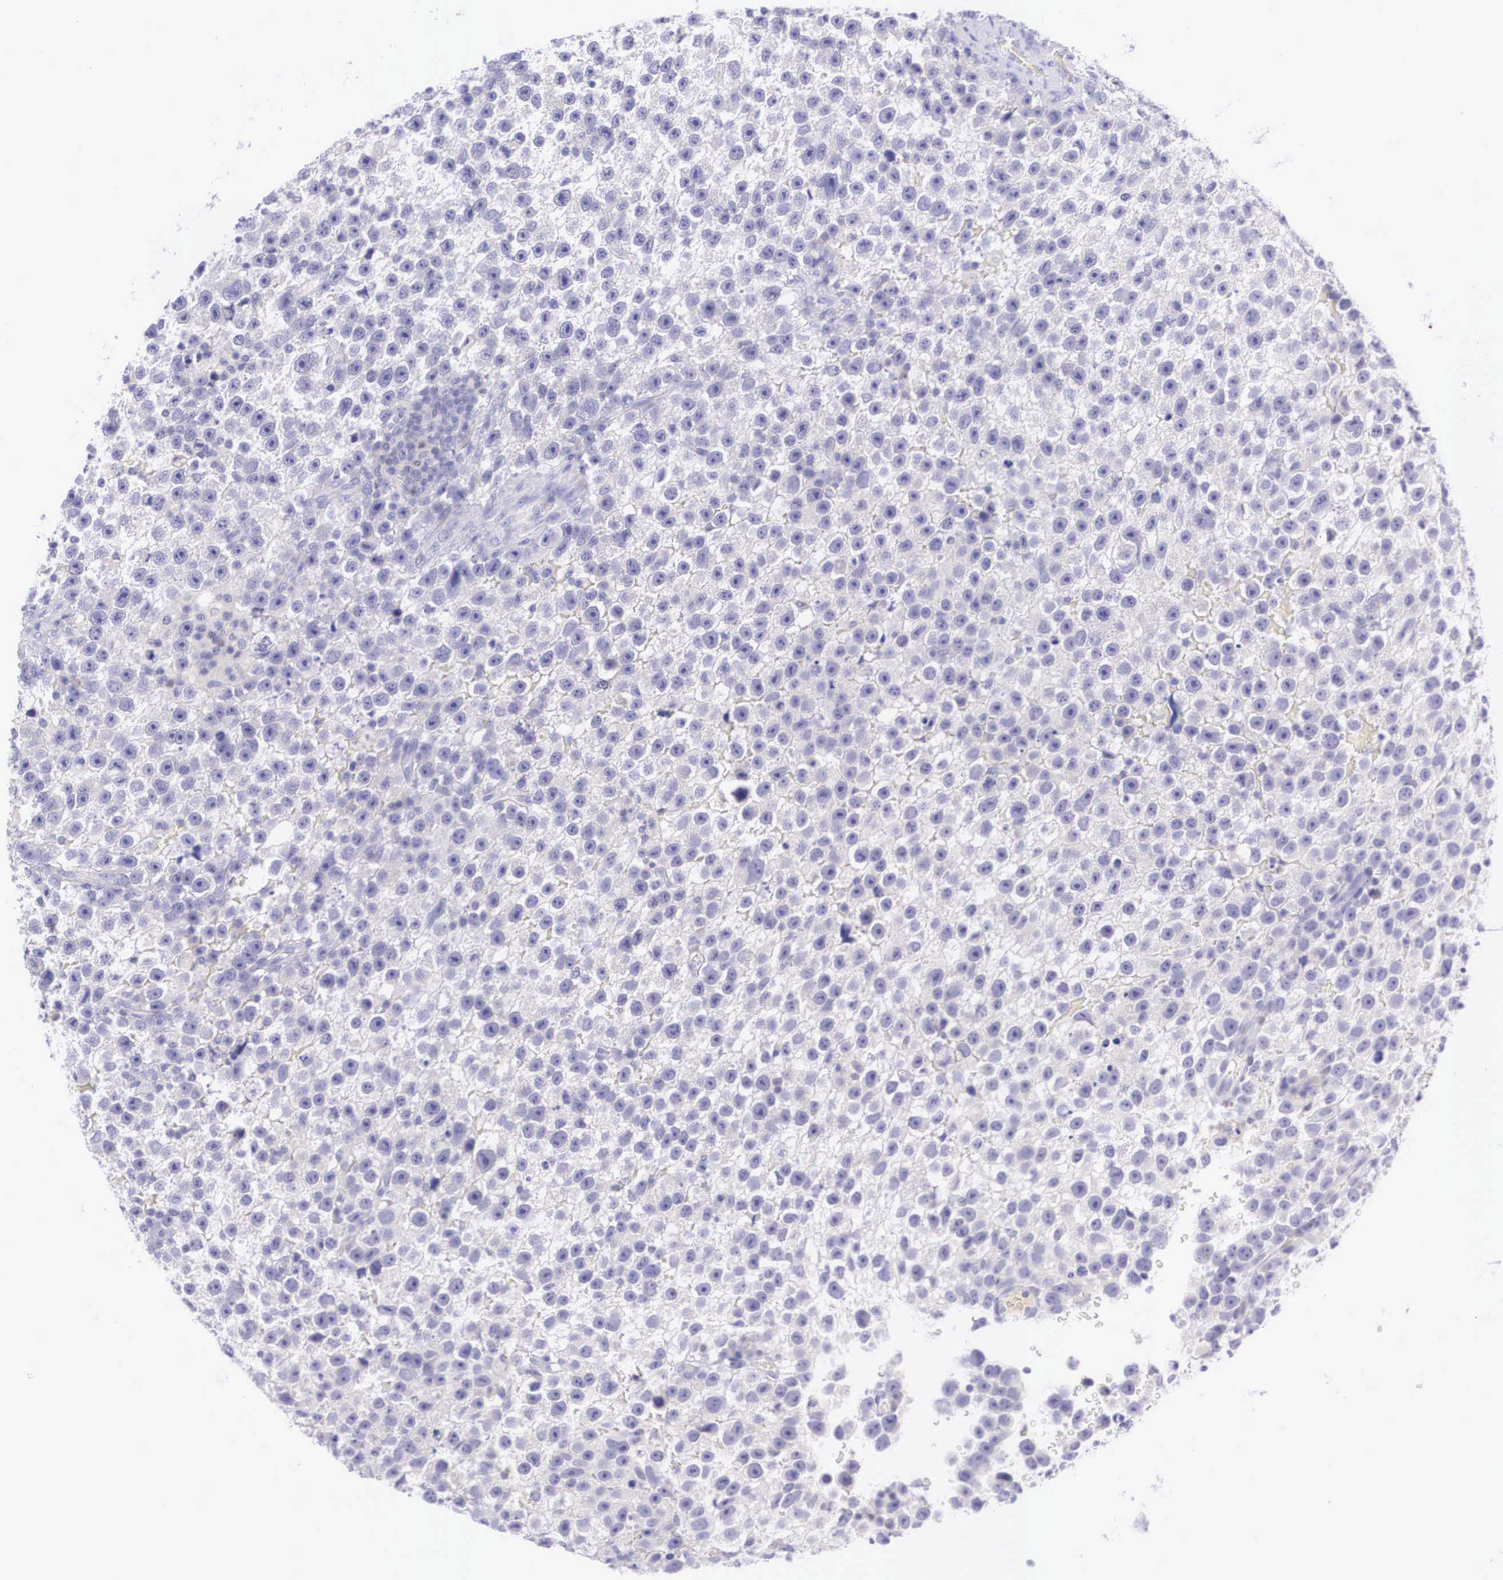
{"staining": {"intensity": "negative", "quantity": "none", "location": "none"}, "tissue": "testis cancer", "cell_type": "Tumor cells", "image_type": "cancer", "snomed": [{"axis": "morphology", "description": "Seminoma, NOS"}, {"axis": "topography", "description": "Testis"}], "caption": "Seminoma (testis) was stained to show a protein in brown. There is no significant staining in tumor cells.", "gene": "BCL6", "patient": {"sex": "male", "age": 33}}